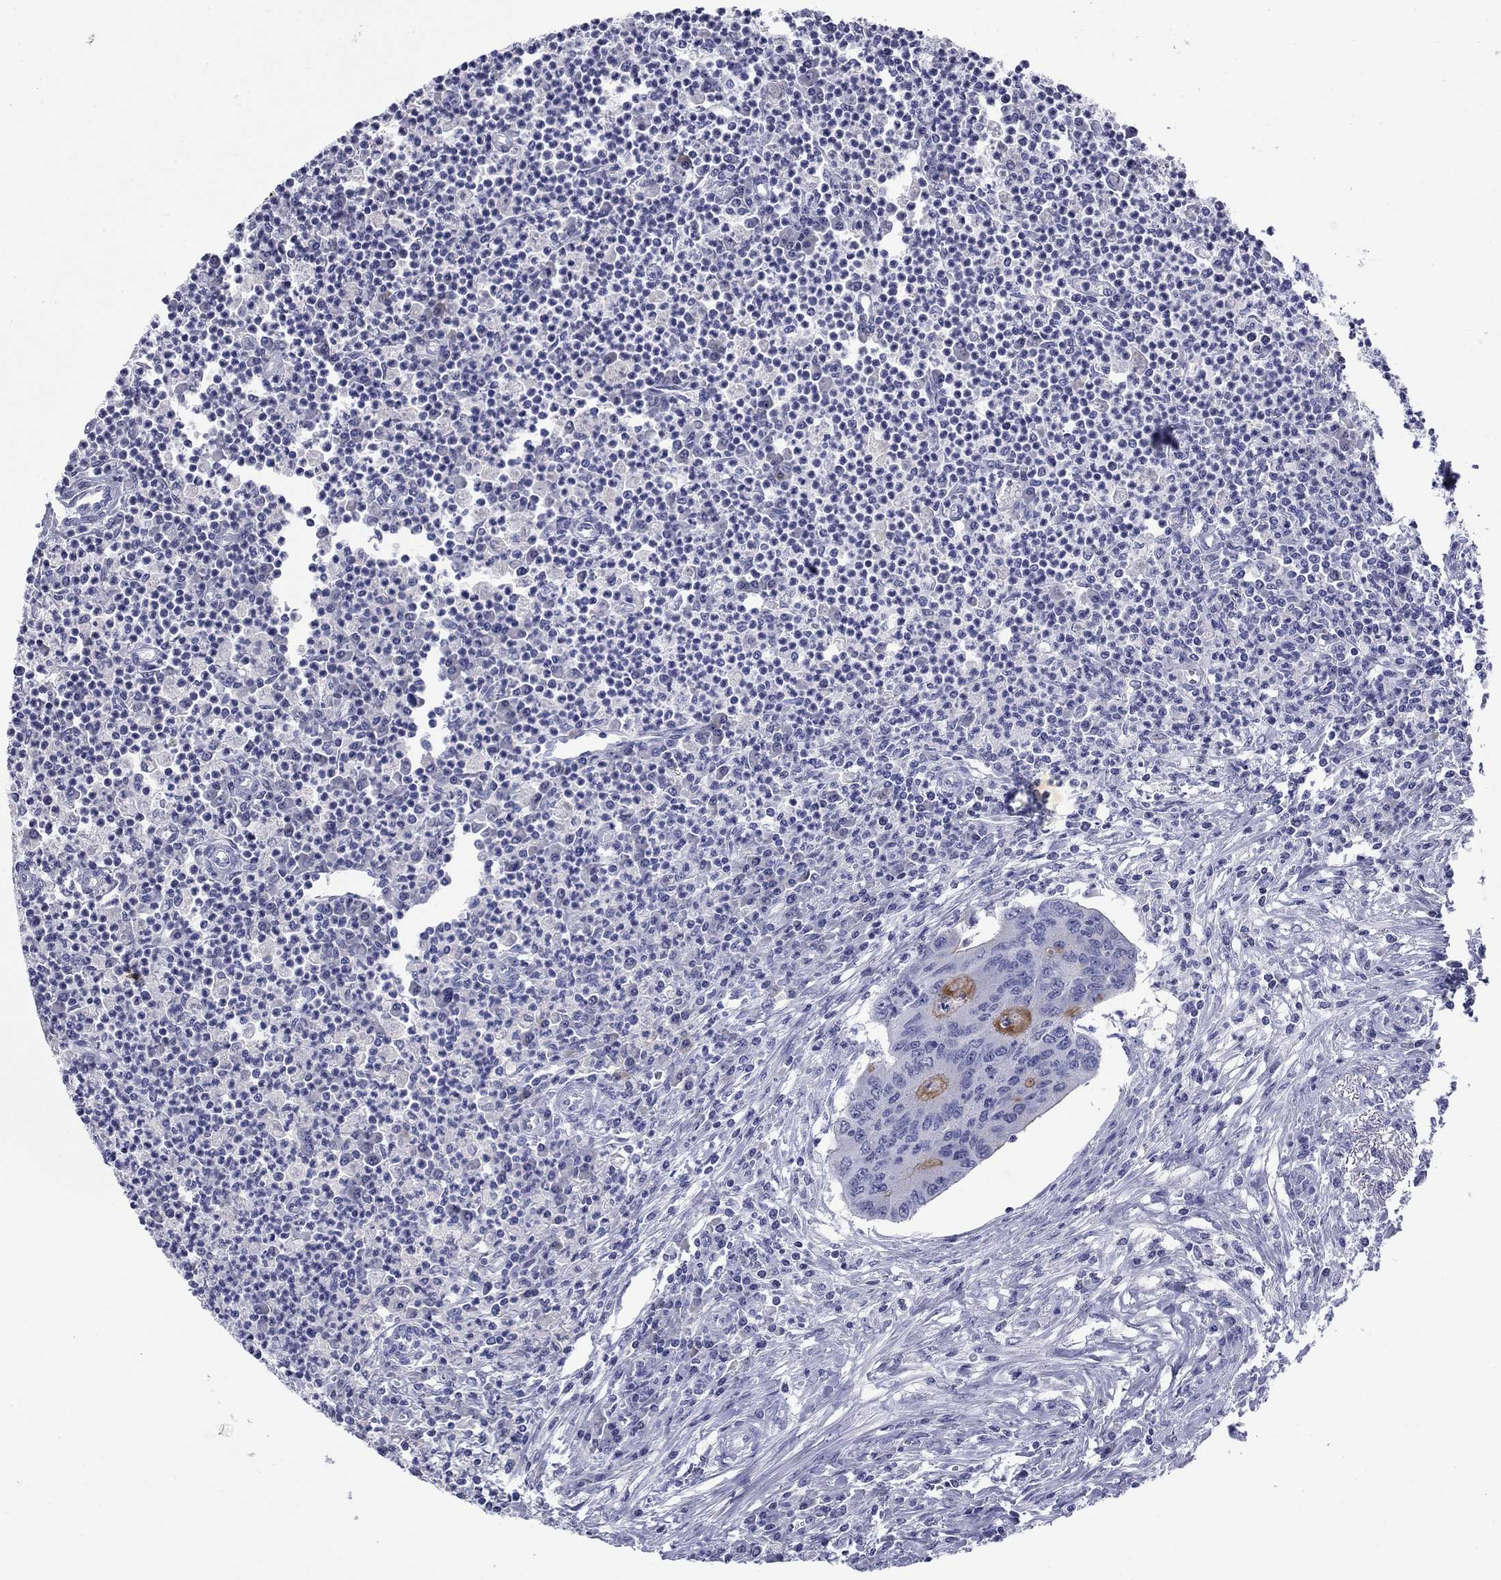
{"staining": {"intensity": "negative", "quantity": "none", "location": "none"}, "tissue": "colorectal cancer", "cell_type": "Tumor cells", "image_type": "cancer", "snomed": [{"axis": "morphology", "description": "Adenocarcinoma, NOS"}, {"axis": "topography", "description": "Colon"}], "caption": "Image shows no significant protein staining in tumor cells of colorectal cancer (adenocarcinoma).", "gene": "ABCC2", "patient": {"sex": "male", "age": 53}}